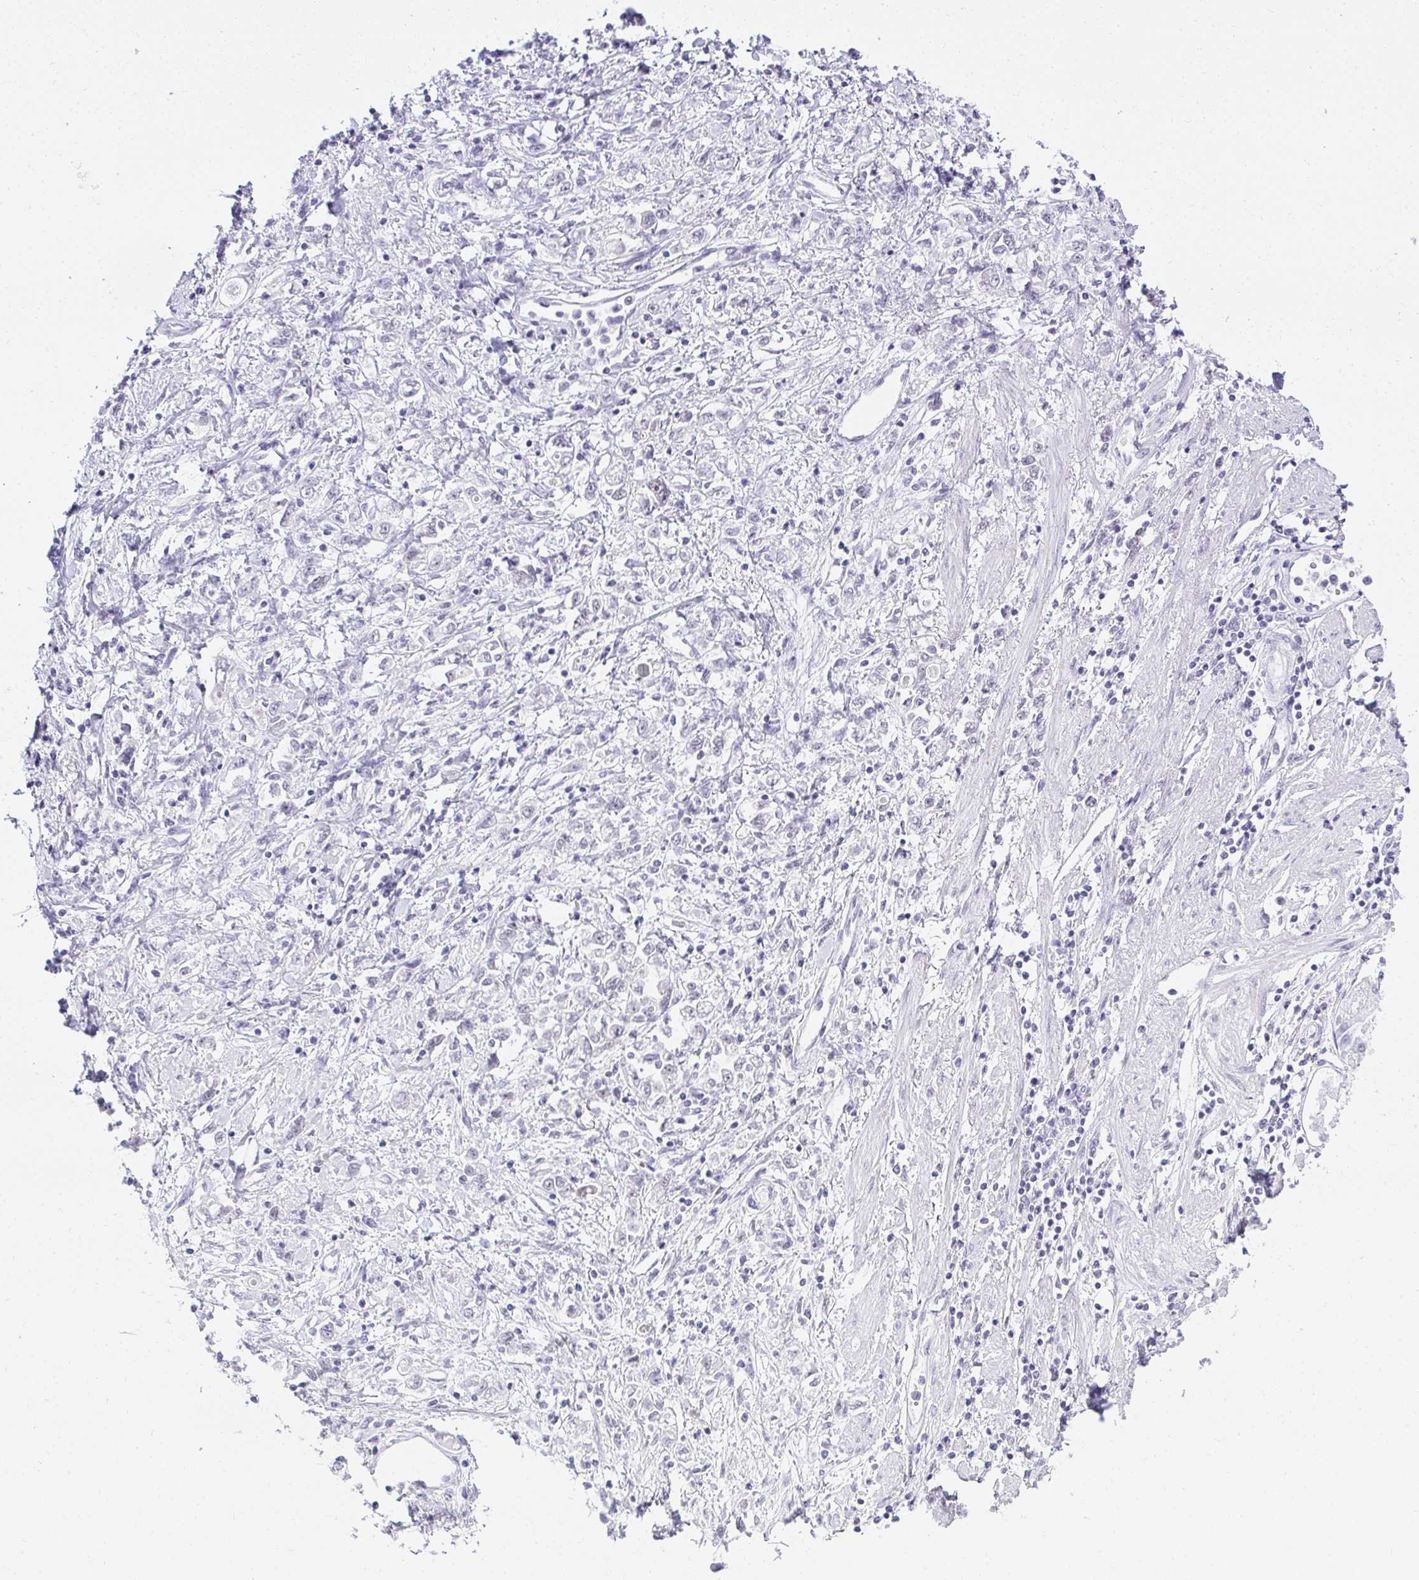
{"staining": {"intensity": "negative", "quantity": "none", "location": "none"}, "tissue": "stomach cancer", "cell_type": "Tumor cells", "image_type": "cancer", "snomed": [{"axis": "morphology", "description": "Adenocarcinoma, NOS"}, {"axis": "topography", "description": "Stomach"}], "caption": "Stomach cancer stained for a protein using immunohistochemistry shows no staining tumor cells.", "gene": "PLA2G1B", "patient": {"sex": "female", "age": 76}}